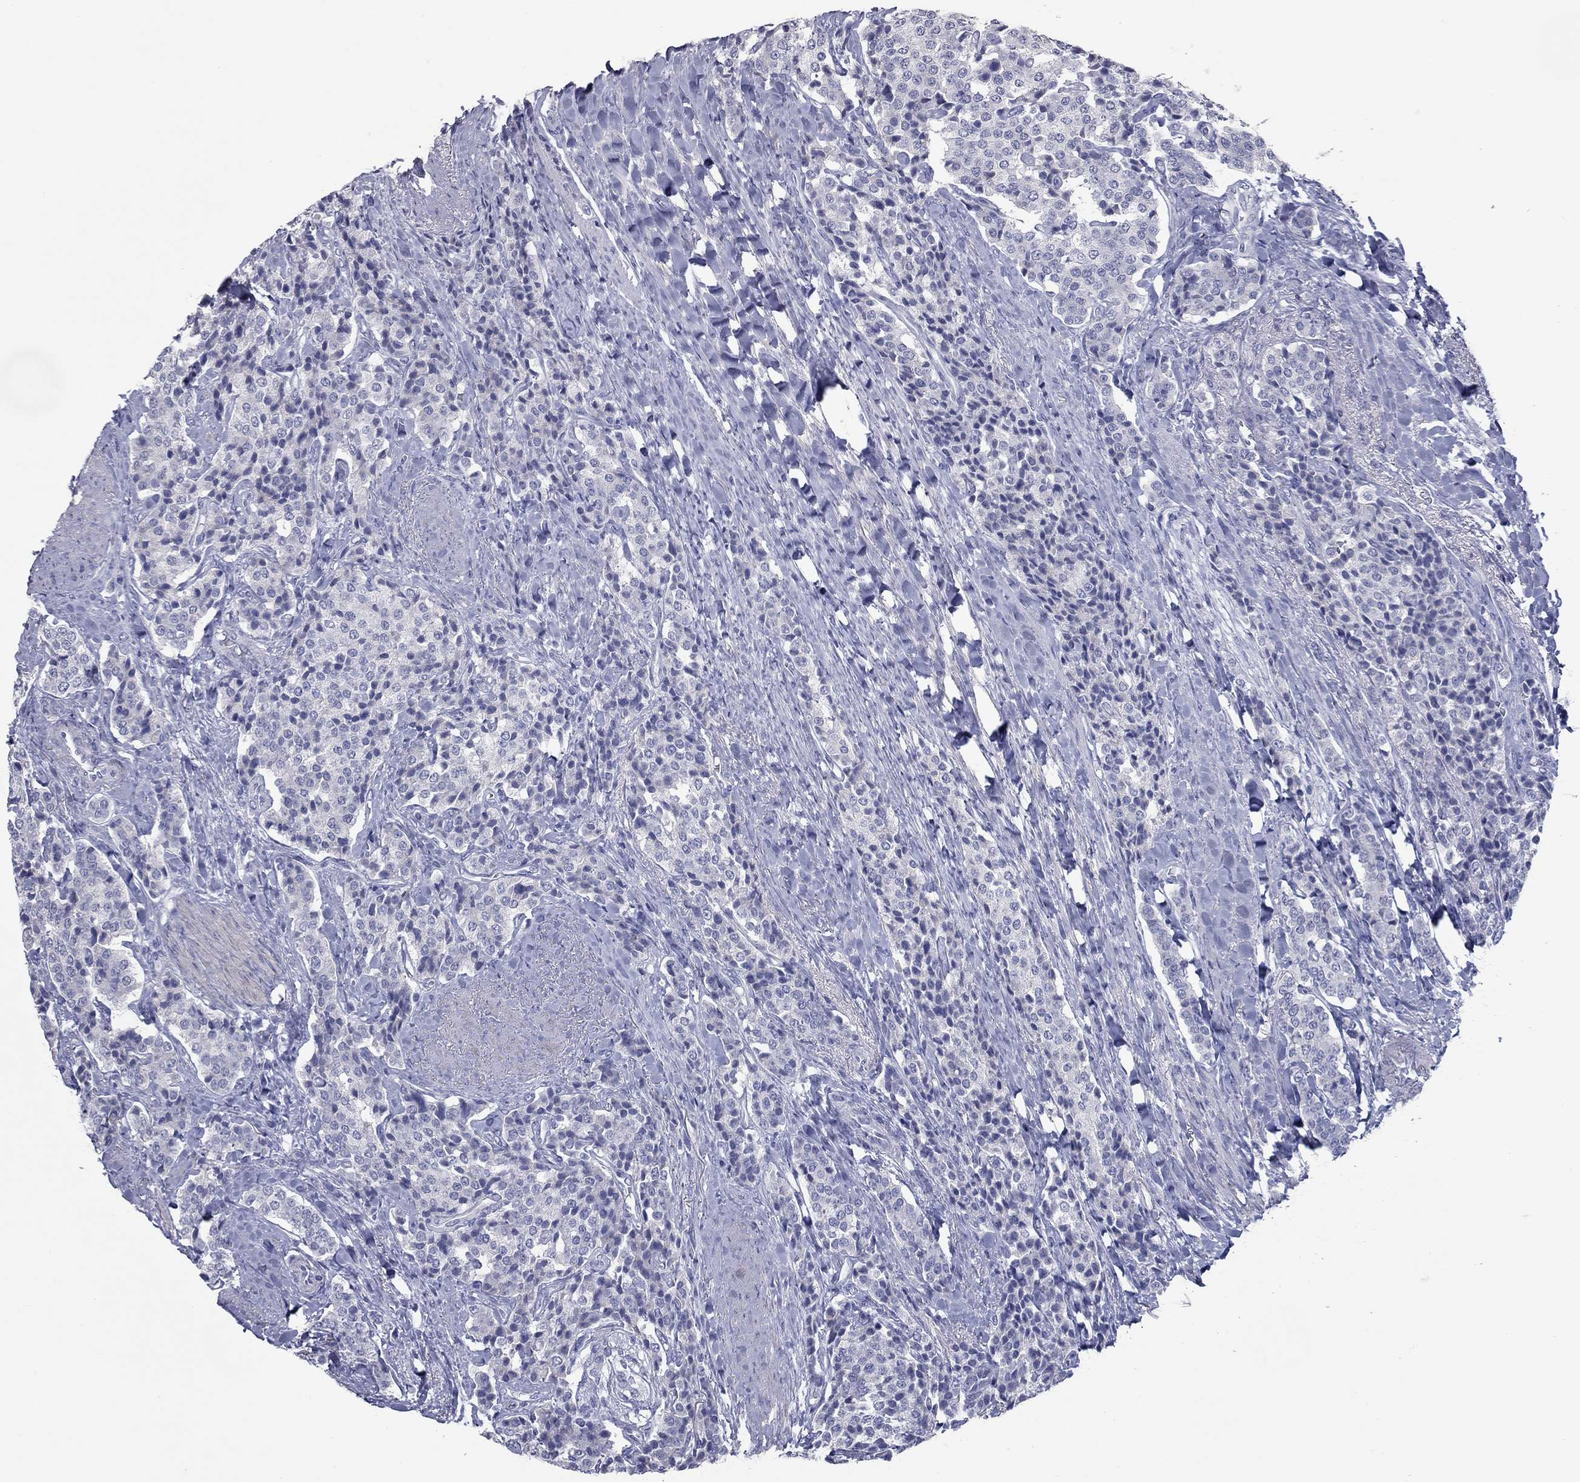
{"staining": {"intensity": "negative", "quantity": "none", "location": "none"}, "tissue": "carcinoid", "cell_type": "Tumor cells", "image_type": "cancer", "snomed": [{"axis": "morphology", "description": "Carcinoid, malignant, NOS"}, {"axis": "topography", "description": "Small intestine"}], "caption": "Carcinoid (malignant) was stained to show a protein in brown. There is no significant expression in tumor cells. The staining is performed using DAB brown chromogen with nuclei counter-stained in using hematoxylin.", "gene": "KIRREL2", "patient": {"sex": "female", "age": 58}}